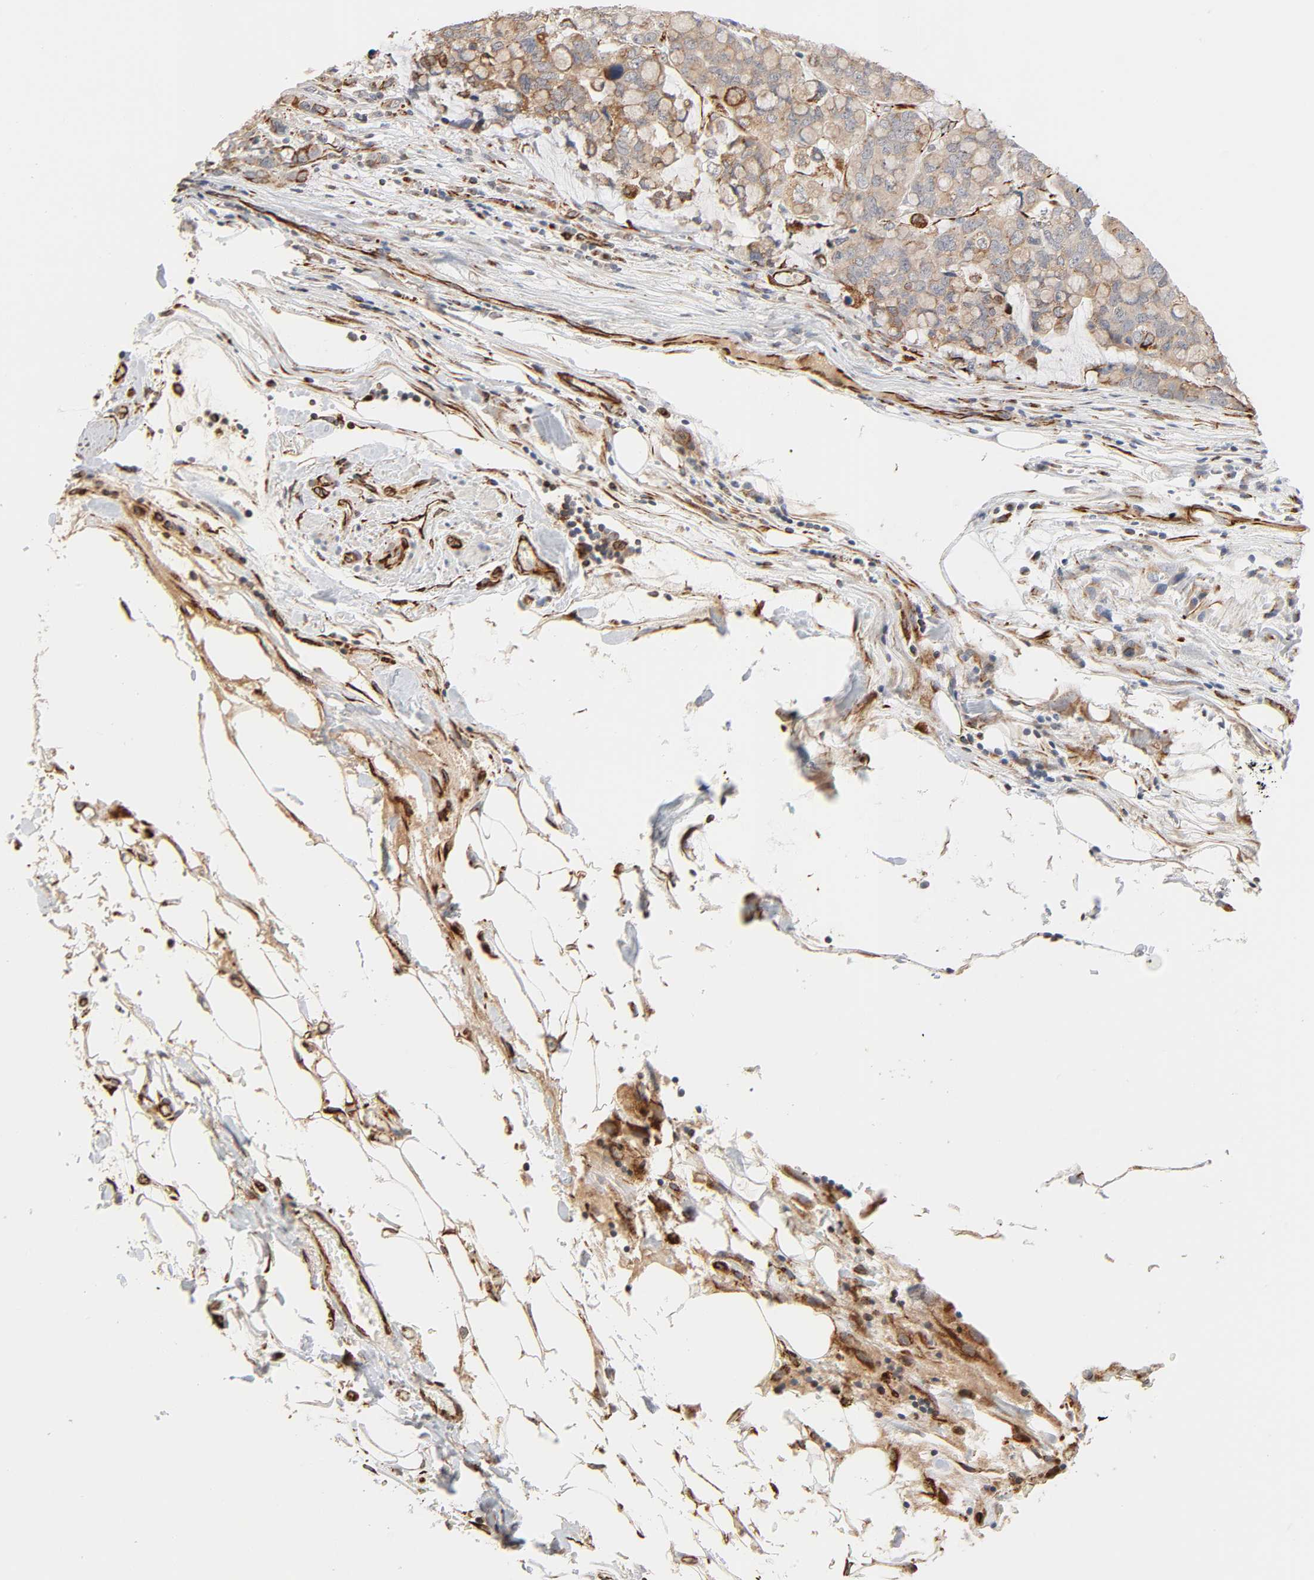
{"staining": {"intensity": "moderate", "quantity": ">75%", "location": "cytoplasmic/membranous"}, "tissue": "stomach cancer", "cell_type": "Tumor cells", "image_type": "cancer", "snomed": [{"axis": "morphology", "description": "Adenocarcinoma, NOS"}, {"axis": "topography", "description": "Stomach, lower"}], "caption": "Brown immunohistochemical staining in stomach adenocarcinoma displays moderate cytoplasmic/membranous expression in approximately >75% of tumor cells.", "gene": "REEP6", "patient": {"sex": "male", "age": 84}}